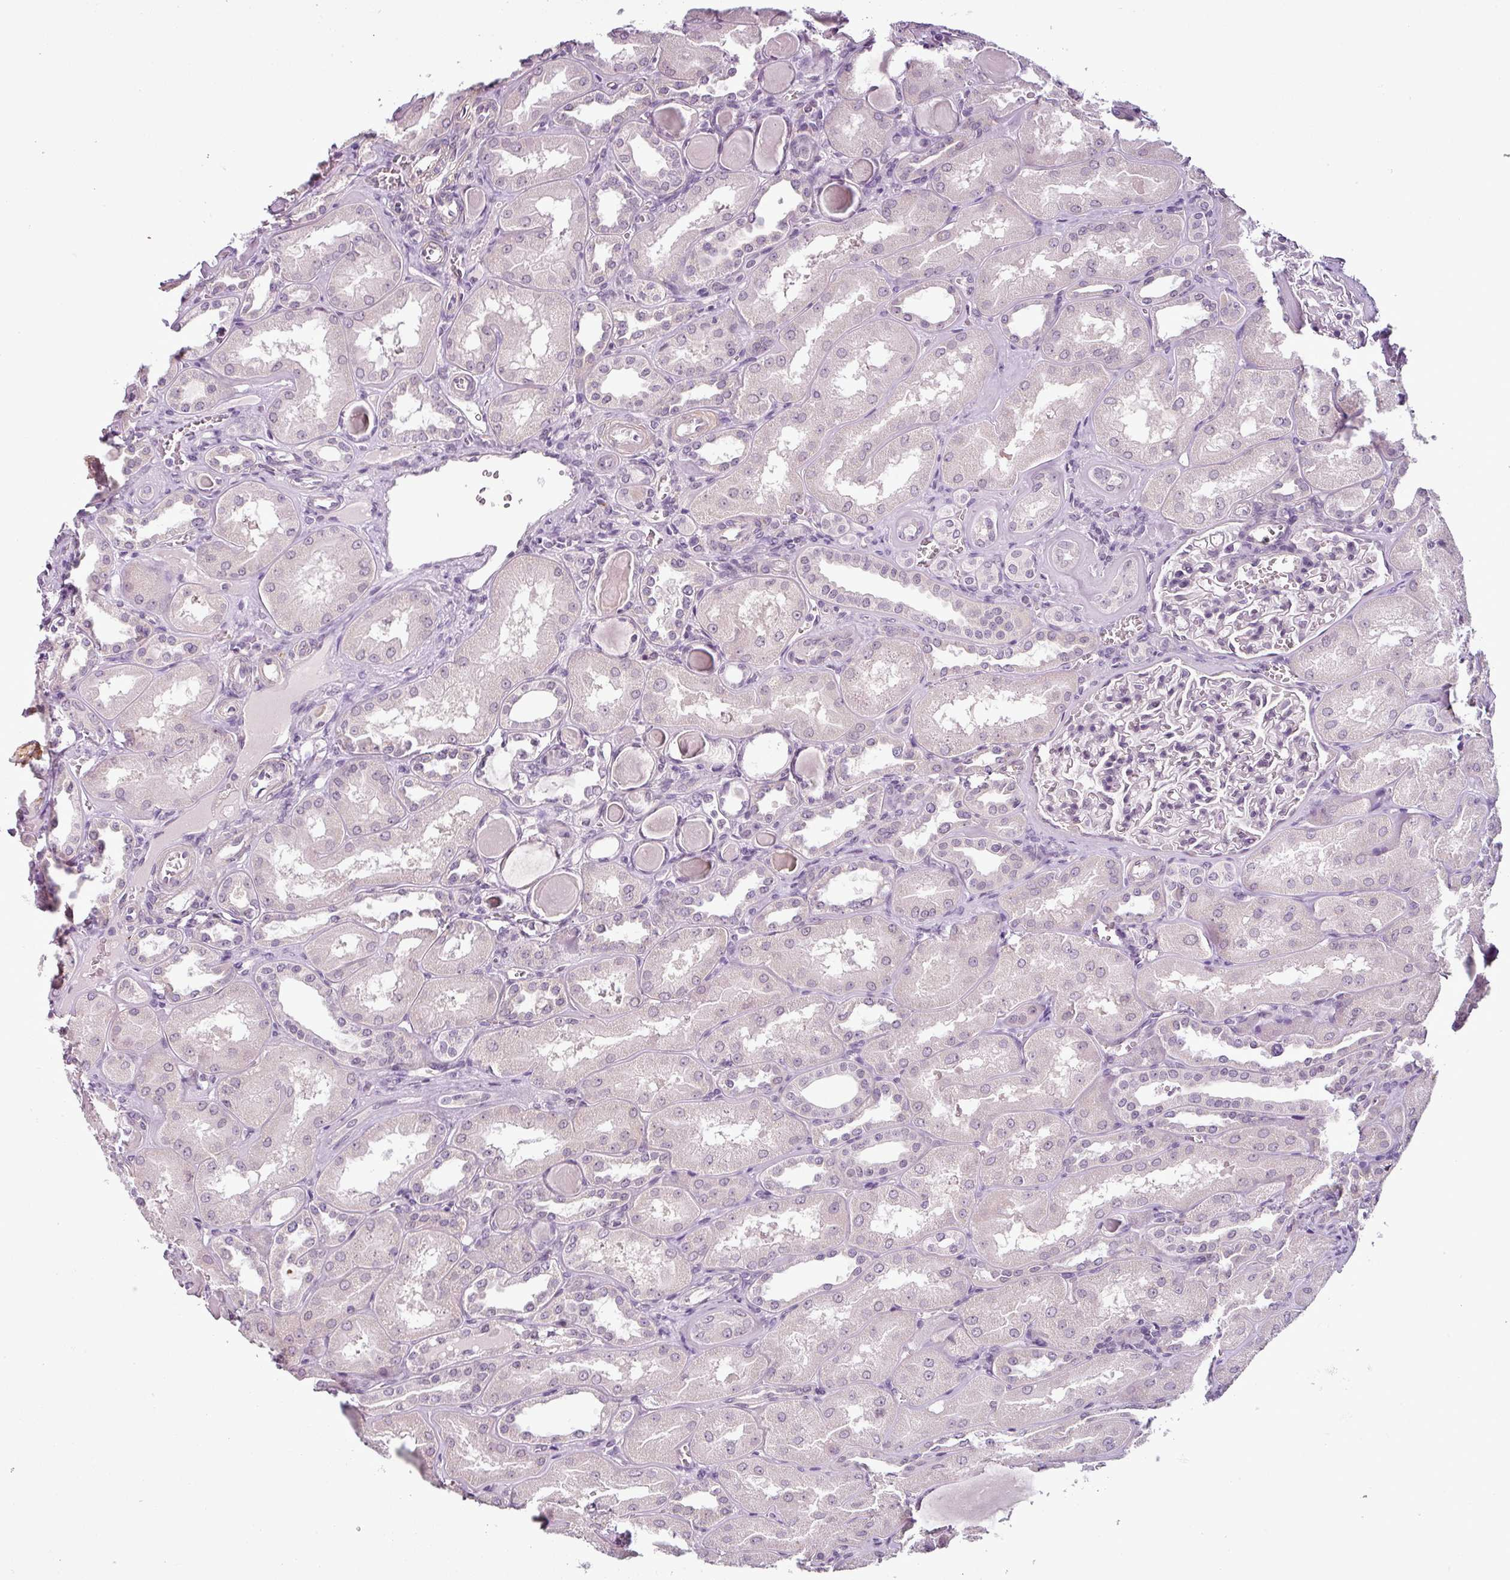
{"staining": {"intensity": "negative", "quantity": "none", "location": "none"}, "tissue": "kidney", "cell_type": "Cells in glomeruli", "image_type": "normal", "snomed": [{"axis": "morphology", "description": "Normal tissue, NOS"}, {"axis": "topography", "description": "Kidney"}], "caption": "Immunohistochemistry (IHC) of unremarkable human kidney reveals no expression in cells in glomeruli. Brightfield microscopy of IHC stained with DAB (brown) and hematoxylin (blue), captured at high magnification.", "gene": "OR52D1", "patient": {"sex": "male", "age": 61}}